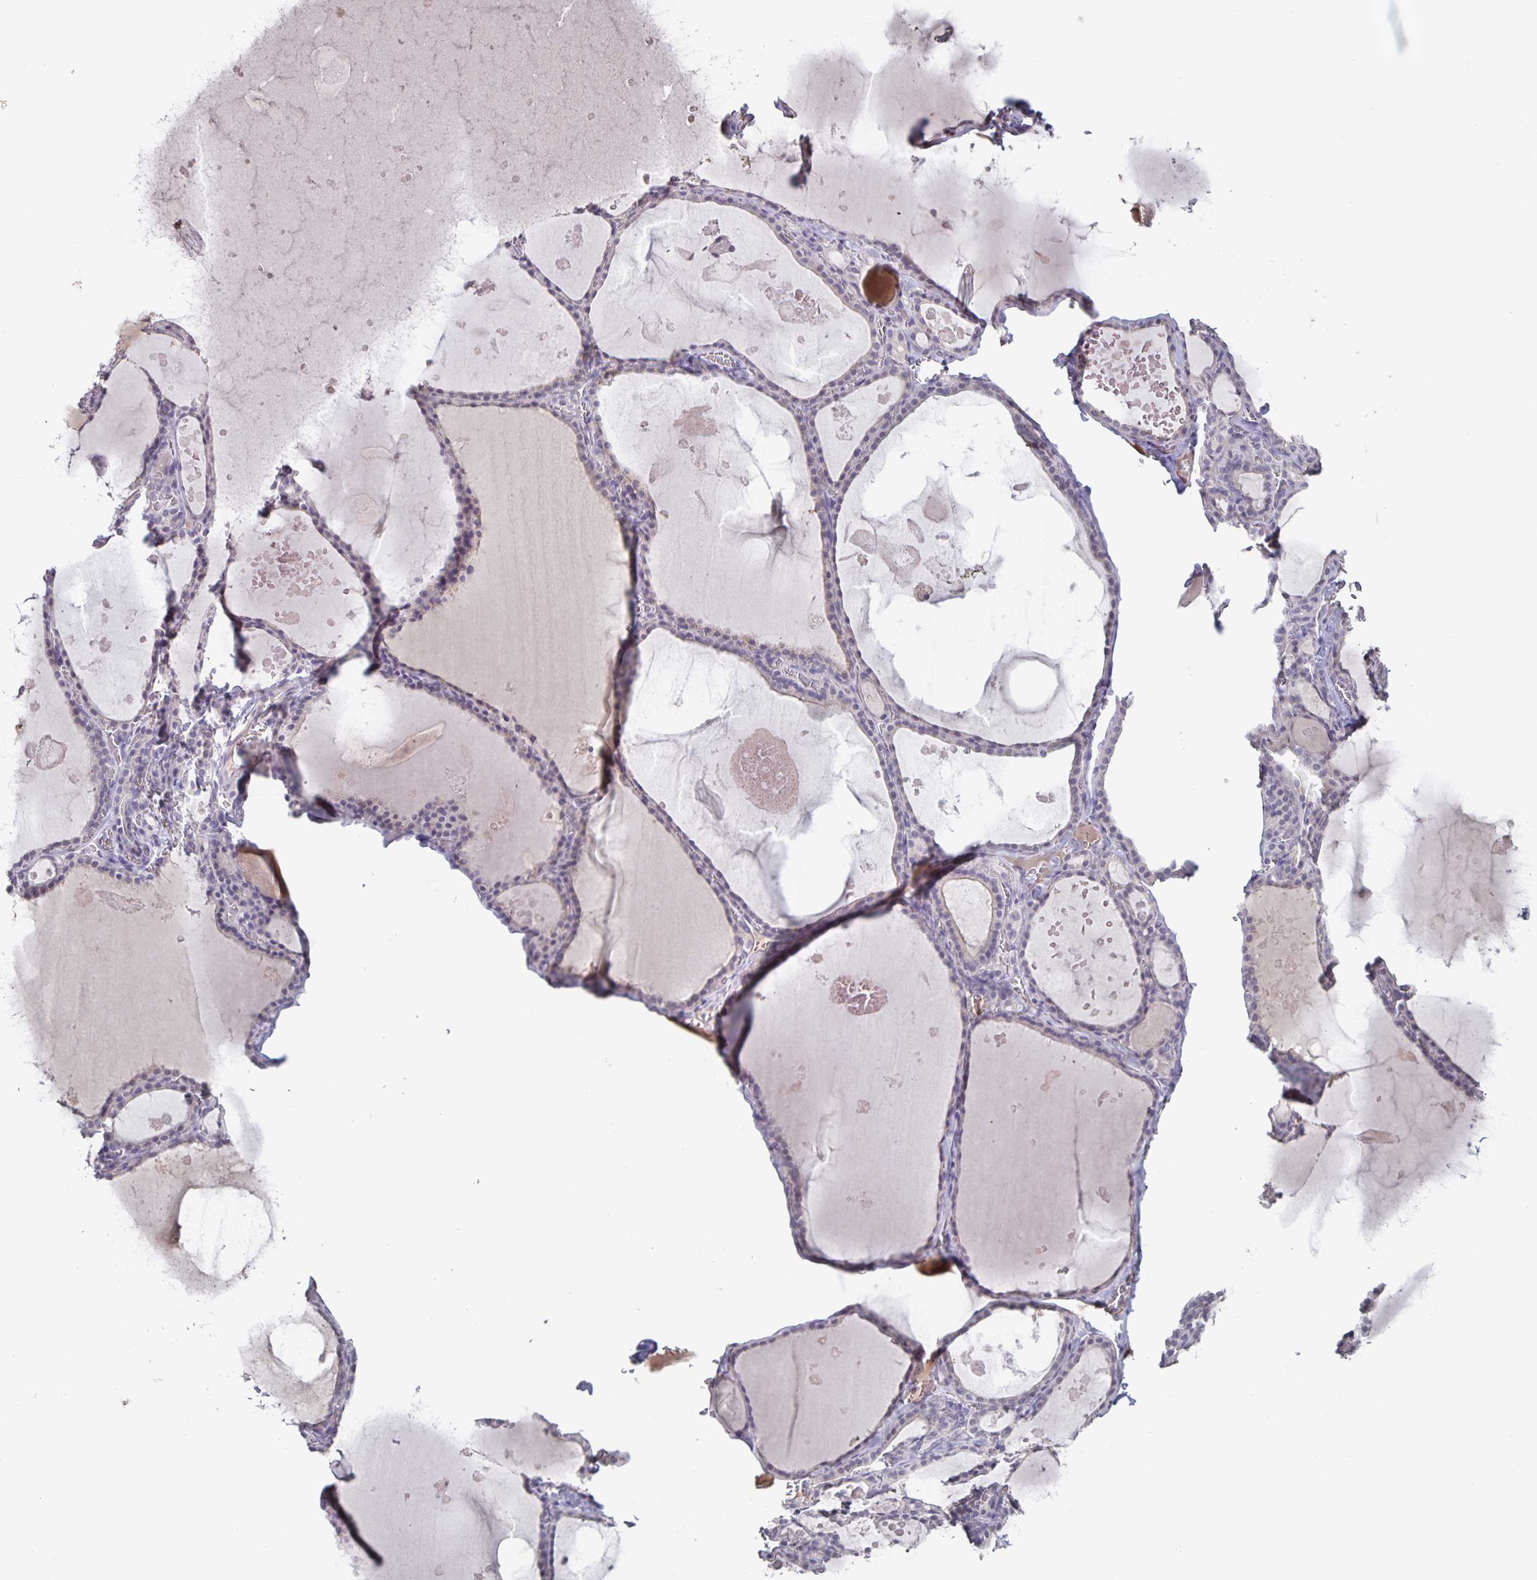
{"staining": {"intensity": "negative", "quantity": "none", "location": "none"}, "tissue": "thyroid gland", "cell_type": "Glandular cells", "image_type": "normal", "snomed": [{"axis": "morphology", "description": "Normal tissue, NOS"}, {"axis": "topography", "description": "Thyroid gland"}], "caption": "Immunohistochemistry histopathology image of normal thyroid gland: thyroid gland stained with DAB (3,3'-diaminobenzidine) reveals no significant protein staining in glandular cells. (DAB immunohistochemistry visualized using brightfield microscopy, high magnification).", "gene": "INSL5", "patient": {"sex": "male", "age": 56}}